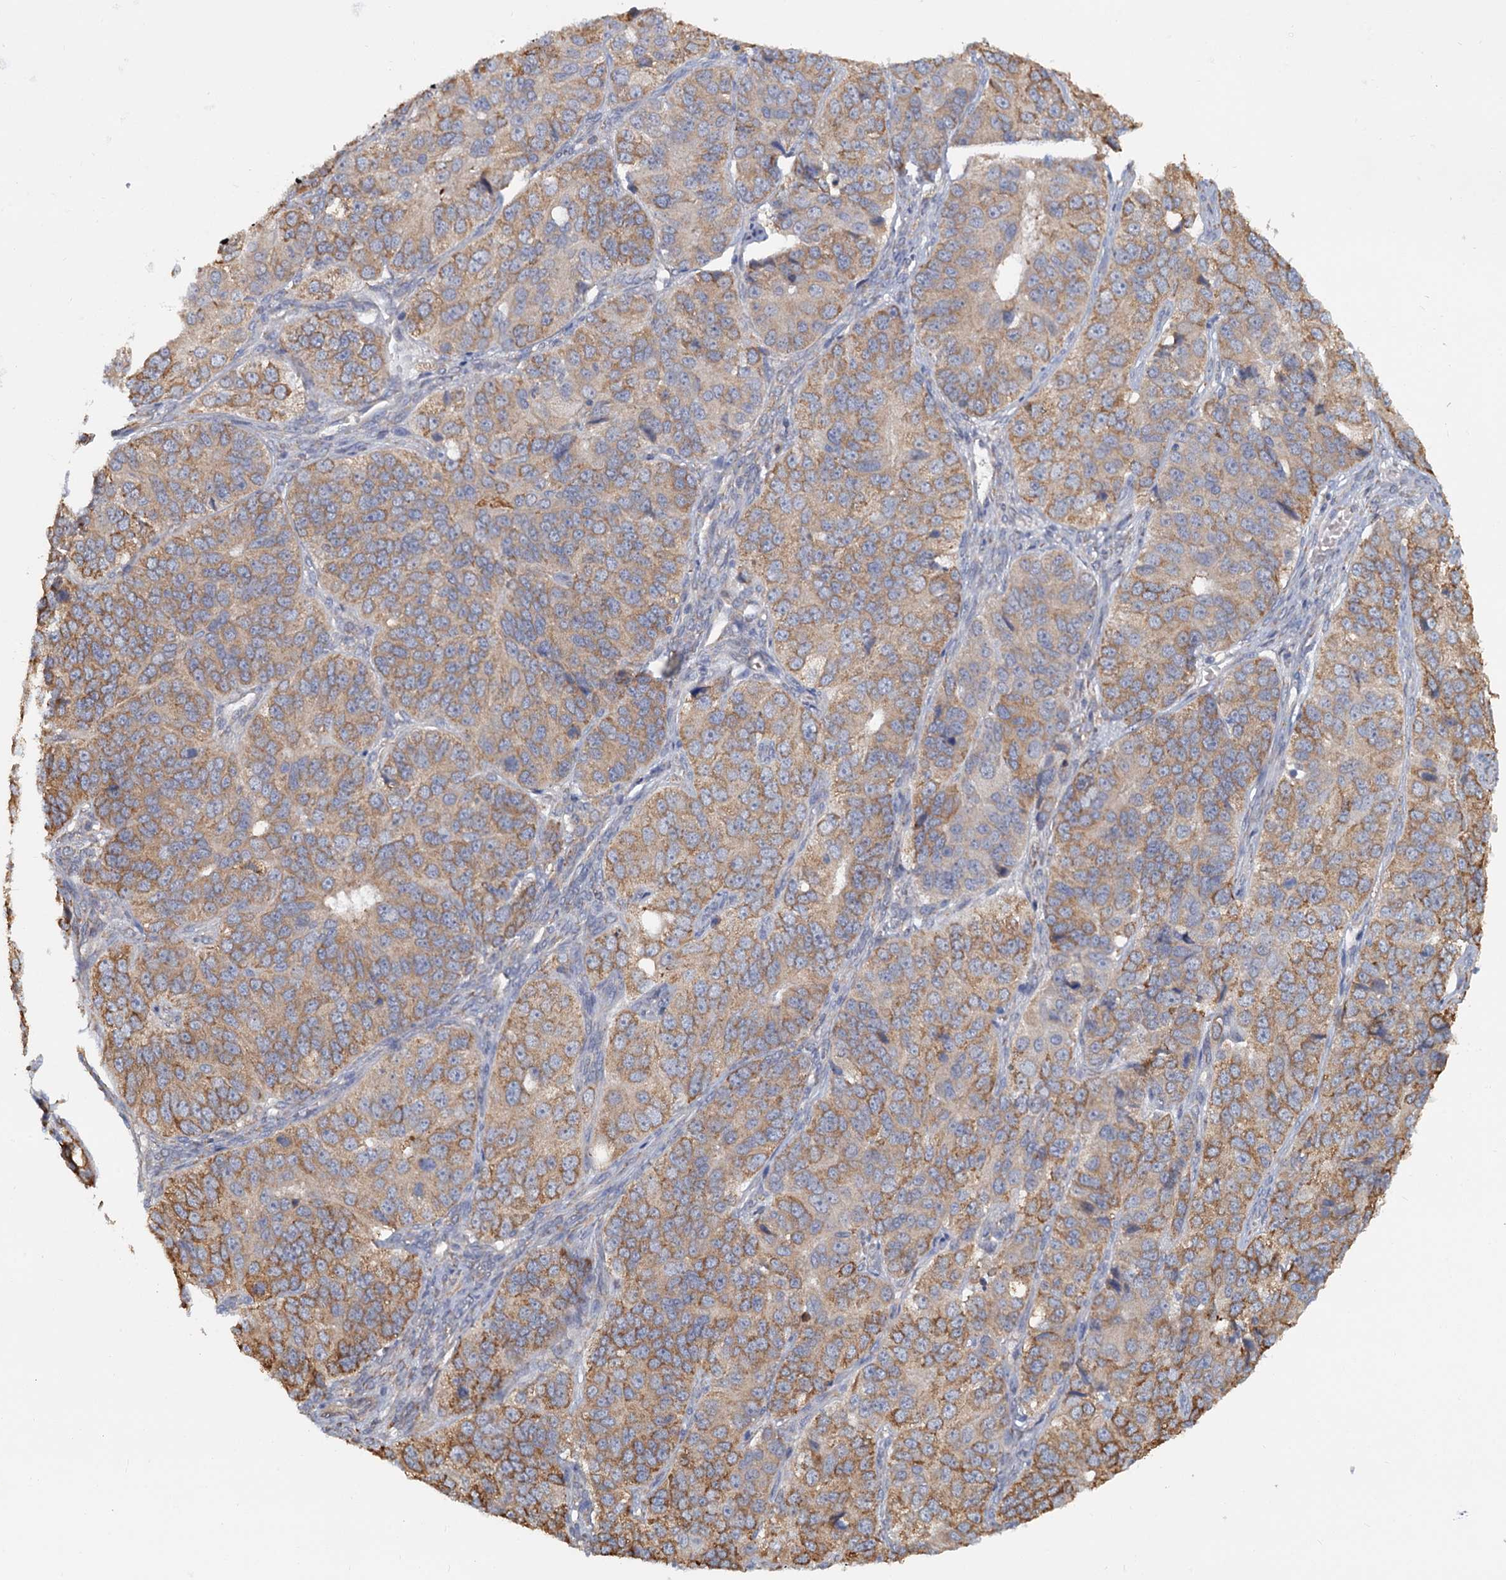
{"staining": {"intensity": "moderate", "quantity": ">75%", "location": "cytoplasmic/membranous"}, "tissue": "ovarian cancer", "cell_type": "Tumor cells", "image_type": "cancer", "snomed": [{"axis": "morphology", "description": "Carcinoma, endometroid"}, {"axis": "topography", "description": "Ovary"}], "caption": "The histopathology image reveals staining of ovarian cancer, revealing moderate cytoplasmic/membranous protein positivity (brown color) within tumor cells. (DAB IHC, brown staining for protein, blue staining for nuclei).", "gene": "LRRC51", "patient": {"sex": "female", "age": 51}}